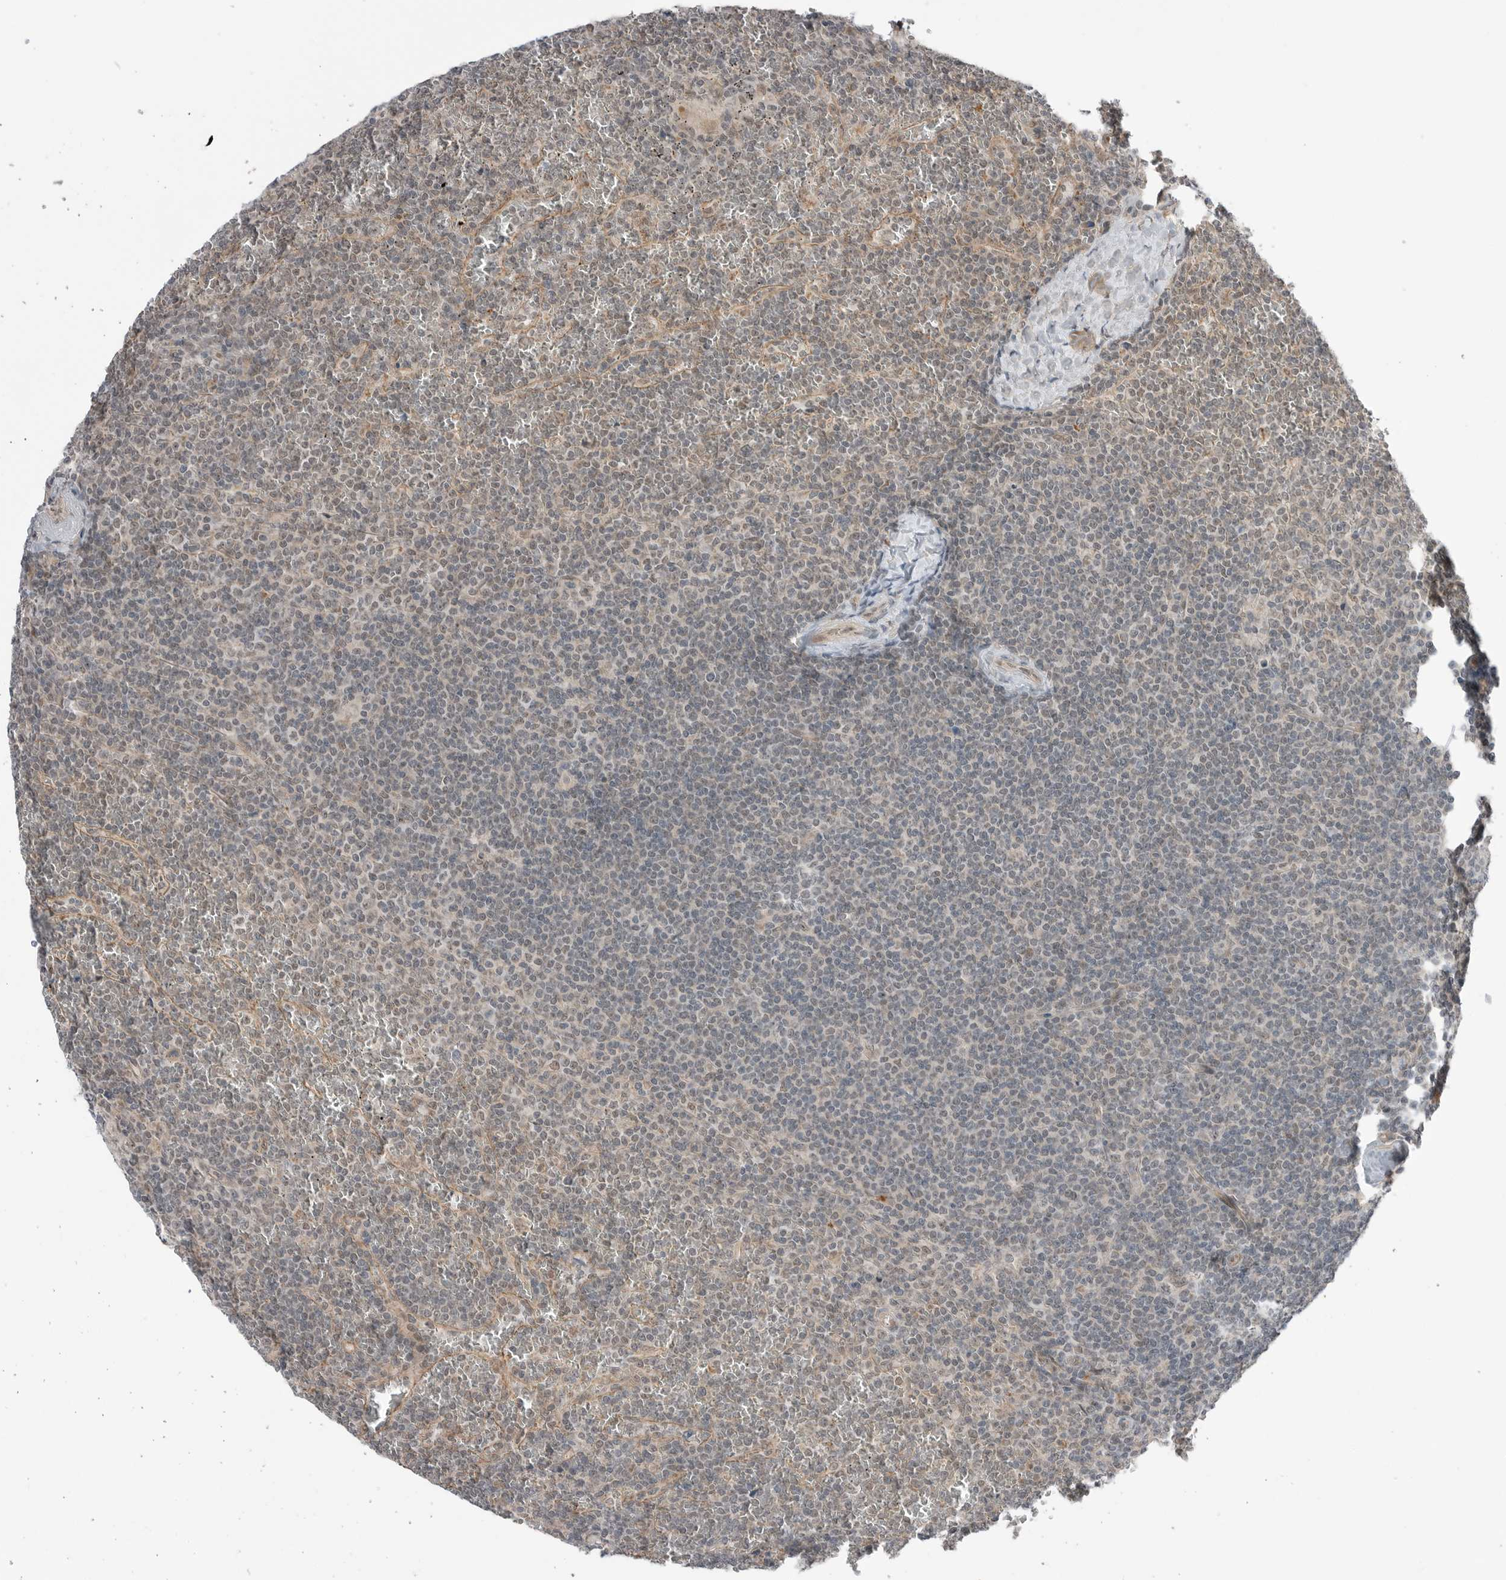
{"staining": {"intensity": "weak", "quantity": "<25%", "location": "nuclear"}, "tissue": "lymphoma", "cell_type": "Tumor cells", "image_type": "cancer", "snomed": [{"axis": "morphology", "description": "Malignant lymphoma, non-Hodgkin's type, Low grade"}, {"axis": "topography", "description": "Spleen"}], "caption": "An IHC histopathology image of low-grade malignant lymphoma, non-Hodgkin's type is shown. There is no staining in tumor cells of low-grade malignant lymphoma, non-Hodgkin's type. (IHC, brightfield microscopy, high magnification).", "gene": "NTAQ1", "patient": {"sex": "female", "age": 19}}